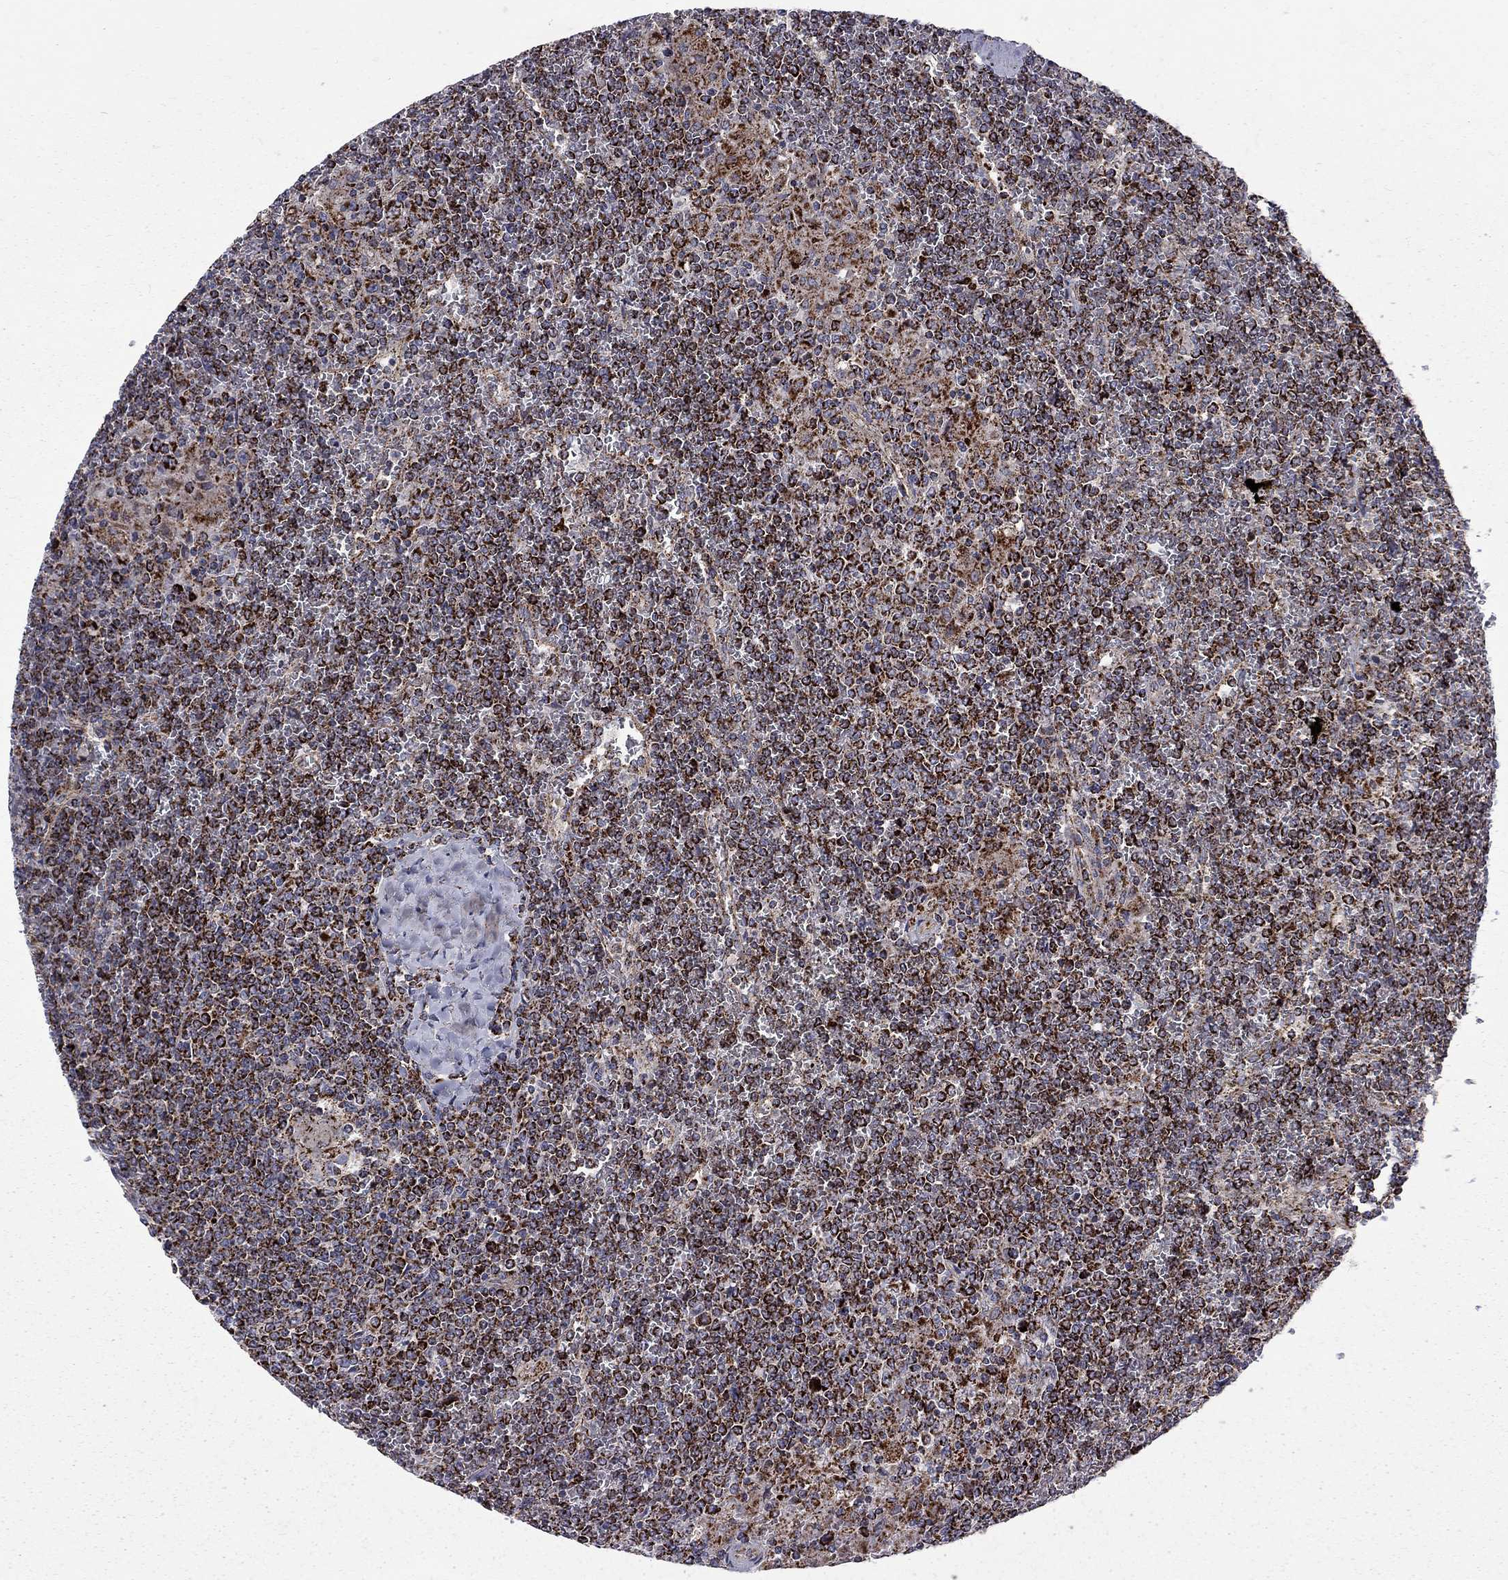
{"staining": {"intensity": "strong", "quantity": ">75%", "location": "cytoplasmic/membranous"}, "tissue": "lymphoma", "cell_type": "Tumor cells", "image_type": "cancer", "snomed": [{"axis": "morphology", "description": "Malignant lymphoma, non-Hodgkin's type, Low grade"}, {"axis": "topography", "description": "Spleen"}], "caption": "High-magnification brightfield microscopy of lymphoma stained with DAB (3,3'-diaminobenzidine) (brown) and counterstained with hematoxylin (blue). tumor cells exhibit strong cytoplasmic/membranous staining is seen in about>75% of cells.", "gene": "ALDH1B1", "patient": {"sex": "female", "age": 19}}